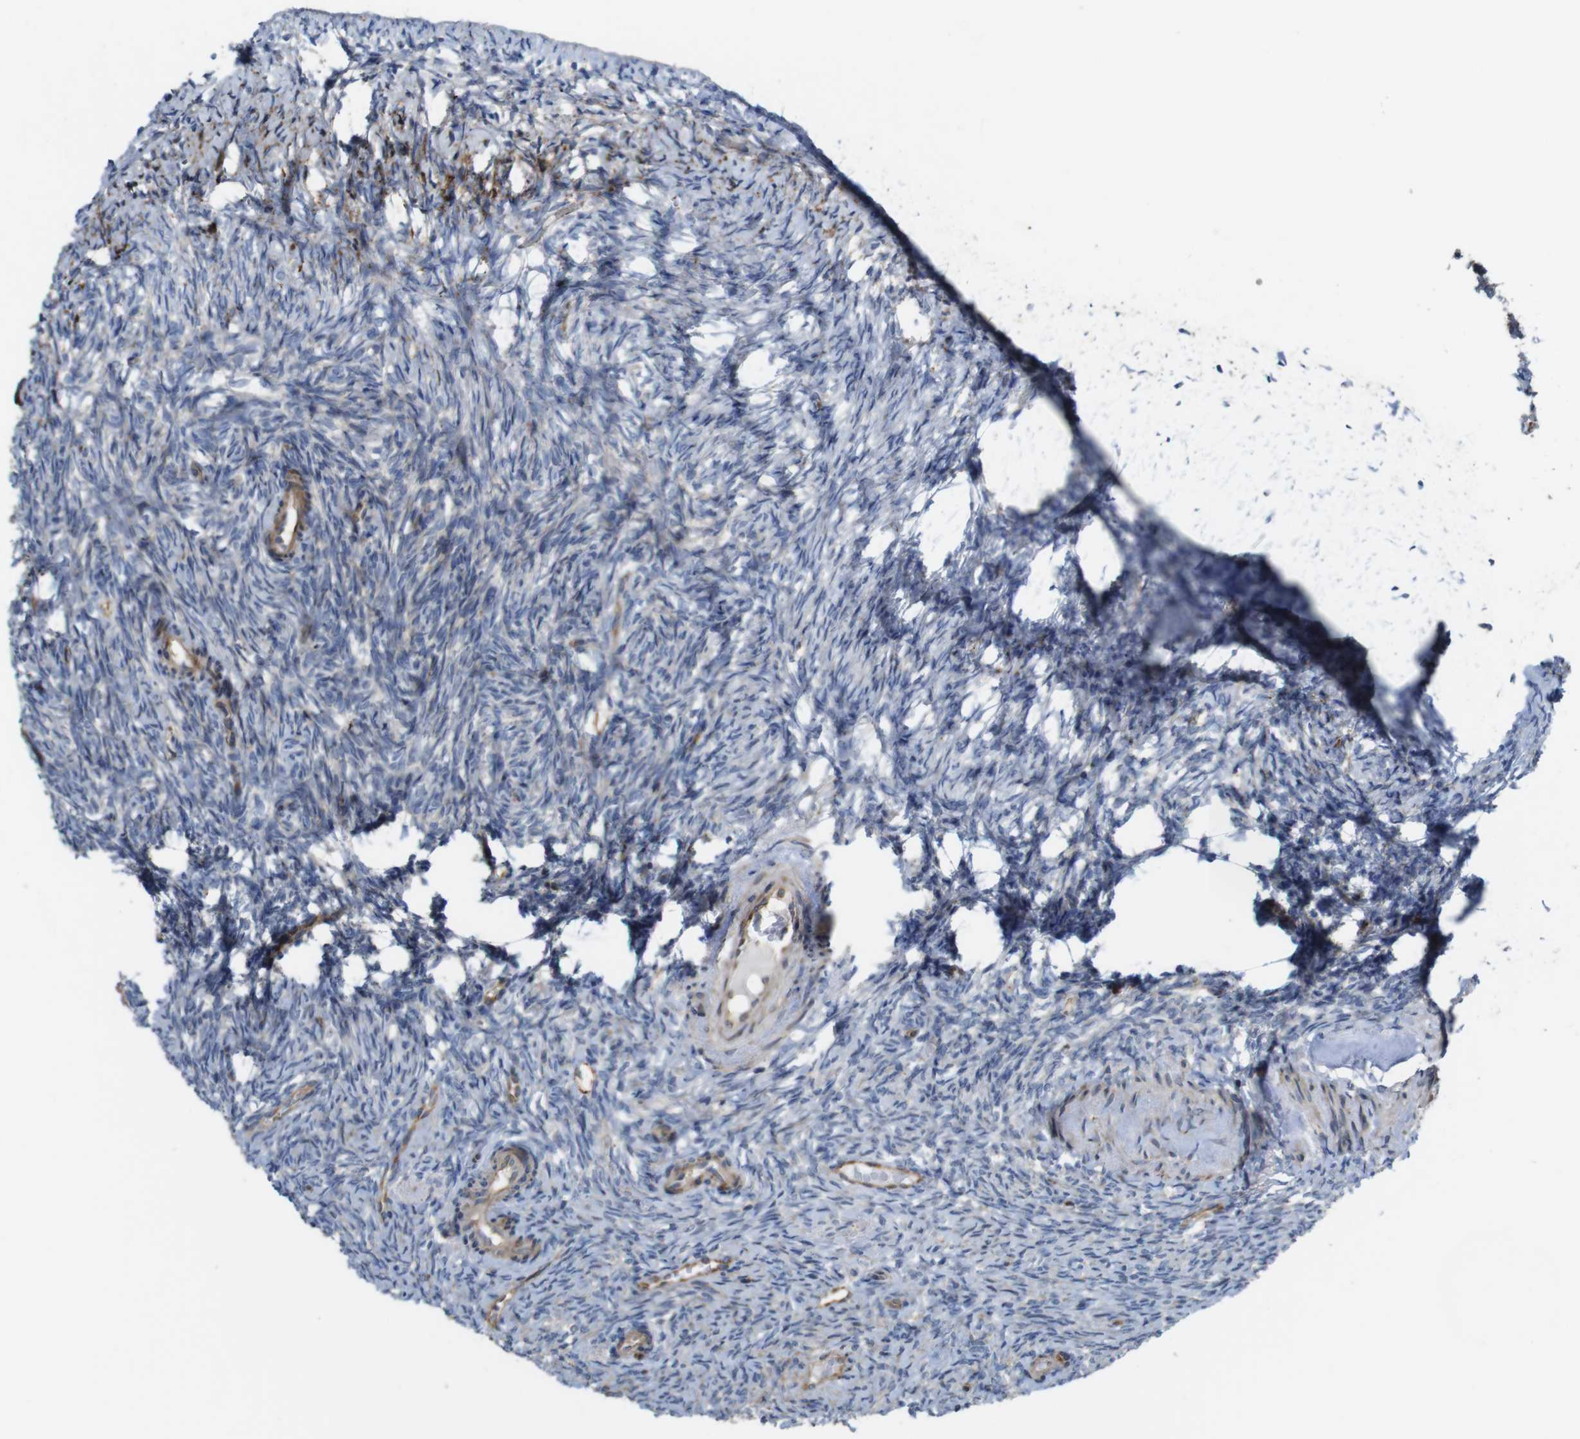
{"staining": {"intensity": "strong", "quantity": "<25%", "location": "cytoplasmic/membranous"}, "tissue": "ovary", "cell_type": "Ovarian stroma cells", "image_type": "normal", "snomed": [{"axis": "morphology", "description": "Normal tissue, NOS"}, {"axis": "topography", "description": "Ovary"}], "caption": "An image of human ovary stained for a protein exhibits strong cytoplasmic/membranous brown staining in ovarian stroma cells.", "gene": "PCOLCE2", "patient": {"sex": "female", "age": 41}}